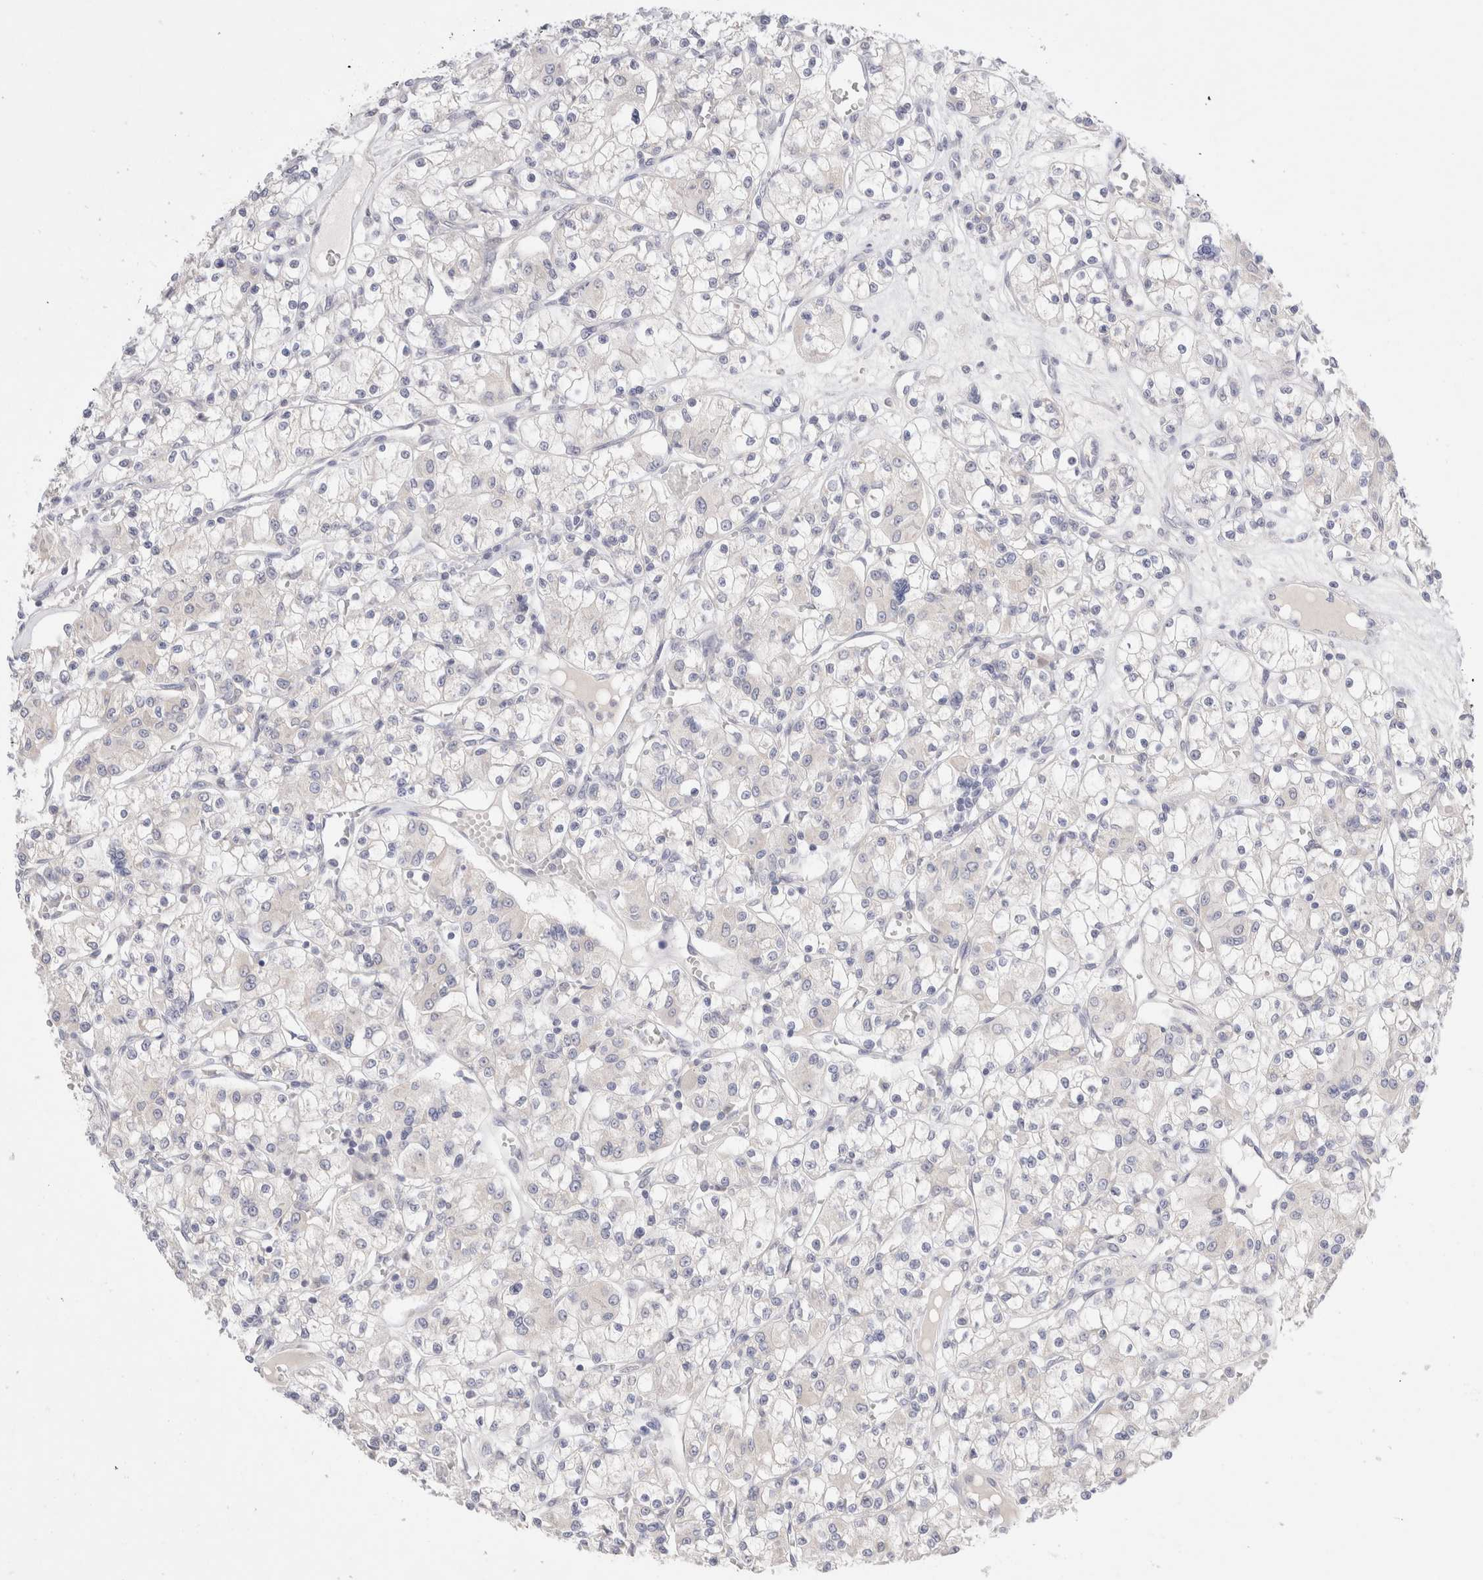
{"staining": {"intensity": "negative", "quantity": "none", "location": "none"}, "tissue": "renal cancer", "cell_type": "Tumor cells", "image_type": "cancer", "snomed": [{"axis": "morphology", "description": "Adenocarcinoma, NOS"}, {"axis": "topography", "description": "Kidney"}], "caption": "The immunohistochemistry (IHC) photomicrograph has no significant expression in tumor cells of renal cancer (adenocarcinoma) tissue.", "gene": "SPATA20", "patient": {"sex": "female", "age": 59}}